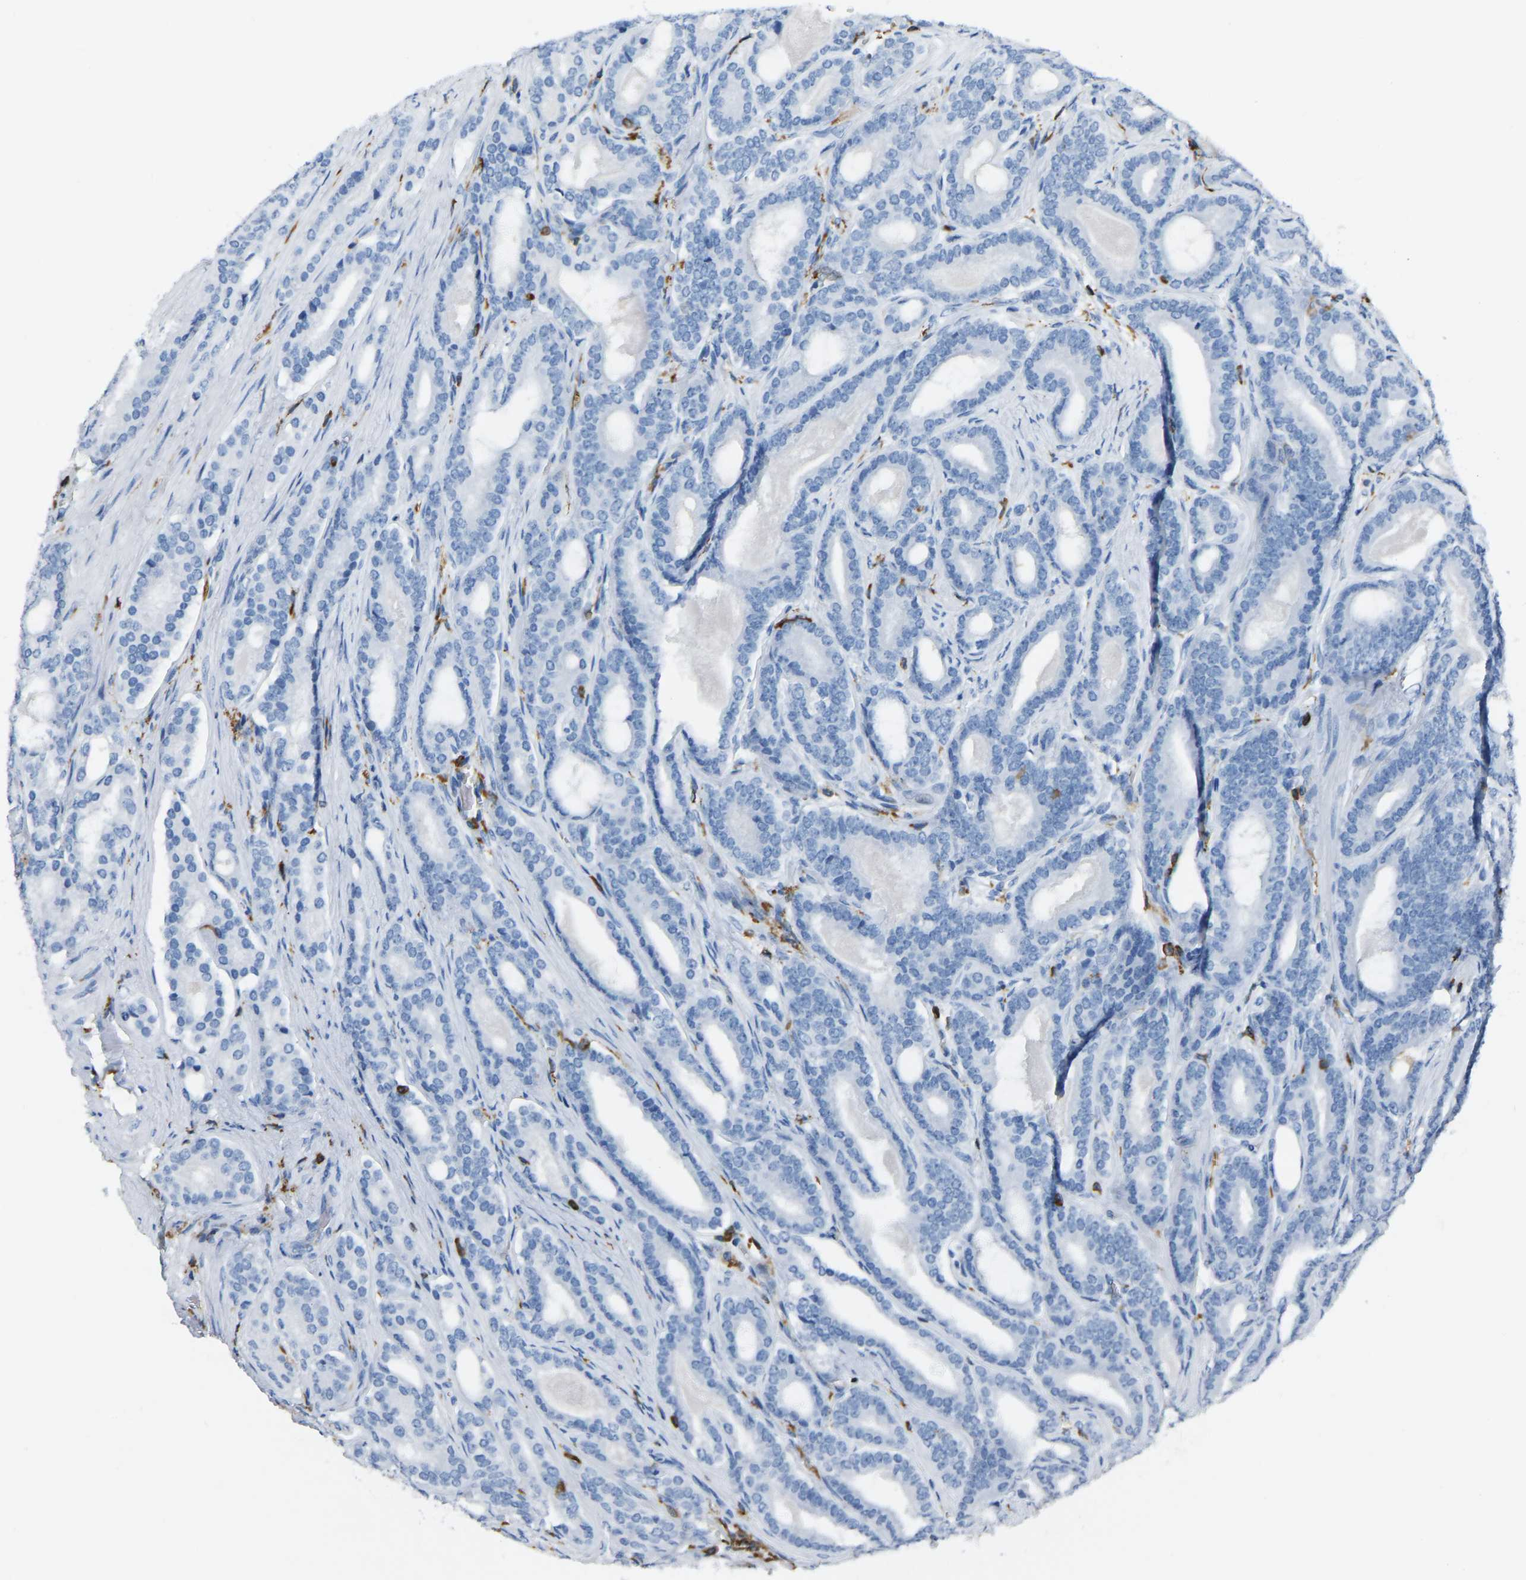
{"staining": {"intensity": "negative", "quantity": "none", "location": "none"}, "tissue": "prostate cancer", "cell_type": "Tumor cells", "image_type": "cancer", "snomed": [{"axis": "morphology", "description": "Adenocarcinoma, High grade"}, {"axis": "topography", "description": "Prostate"}], "caption": "The micrograph displays no significant expression in tumor cells of prostate cancer (adenocarcinoma (high-grade)). Nuclei are stained in blue.", "gene": "ARHGAP45", "patient": {"sex": "male", "age": 60}}